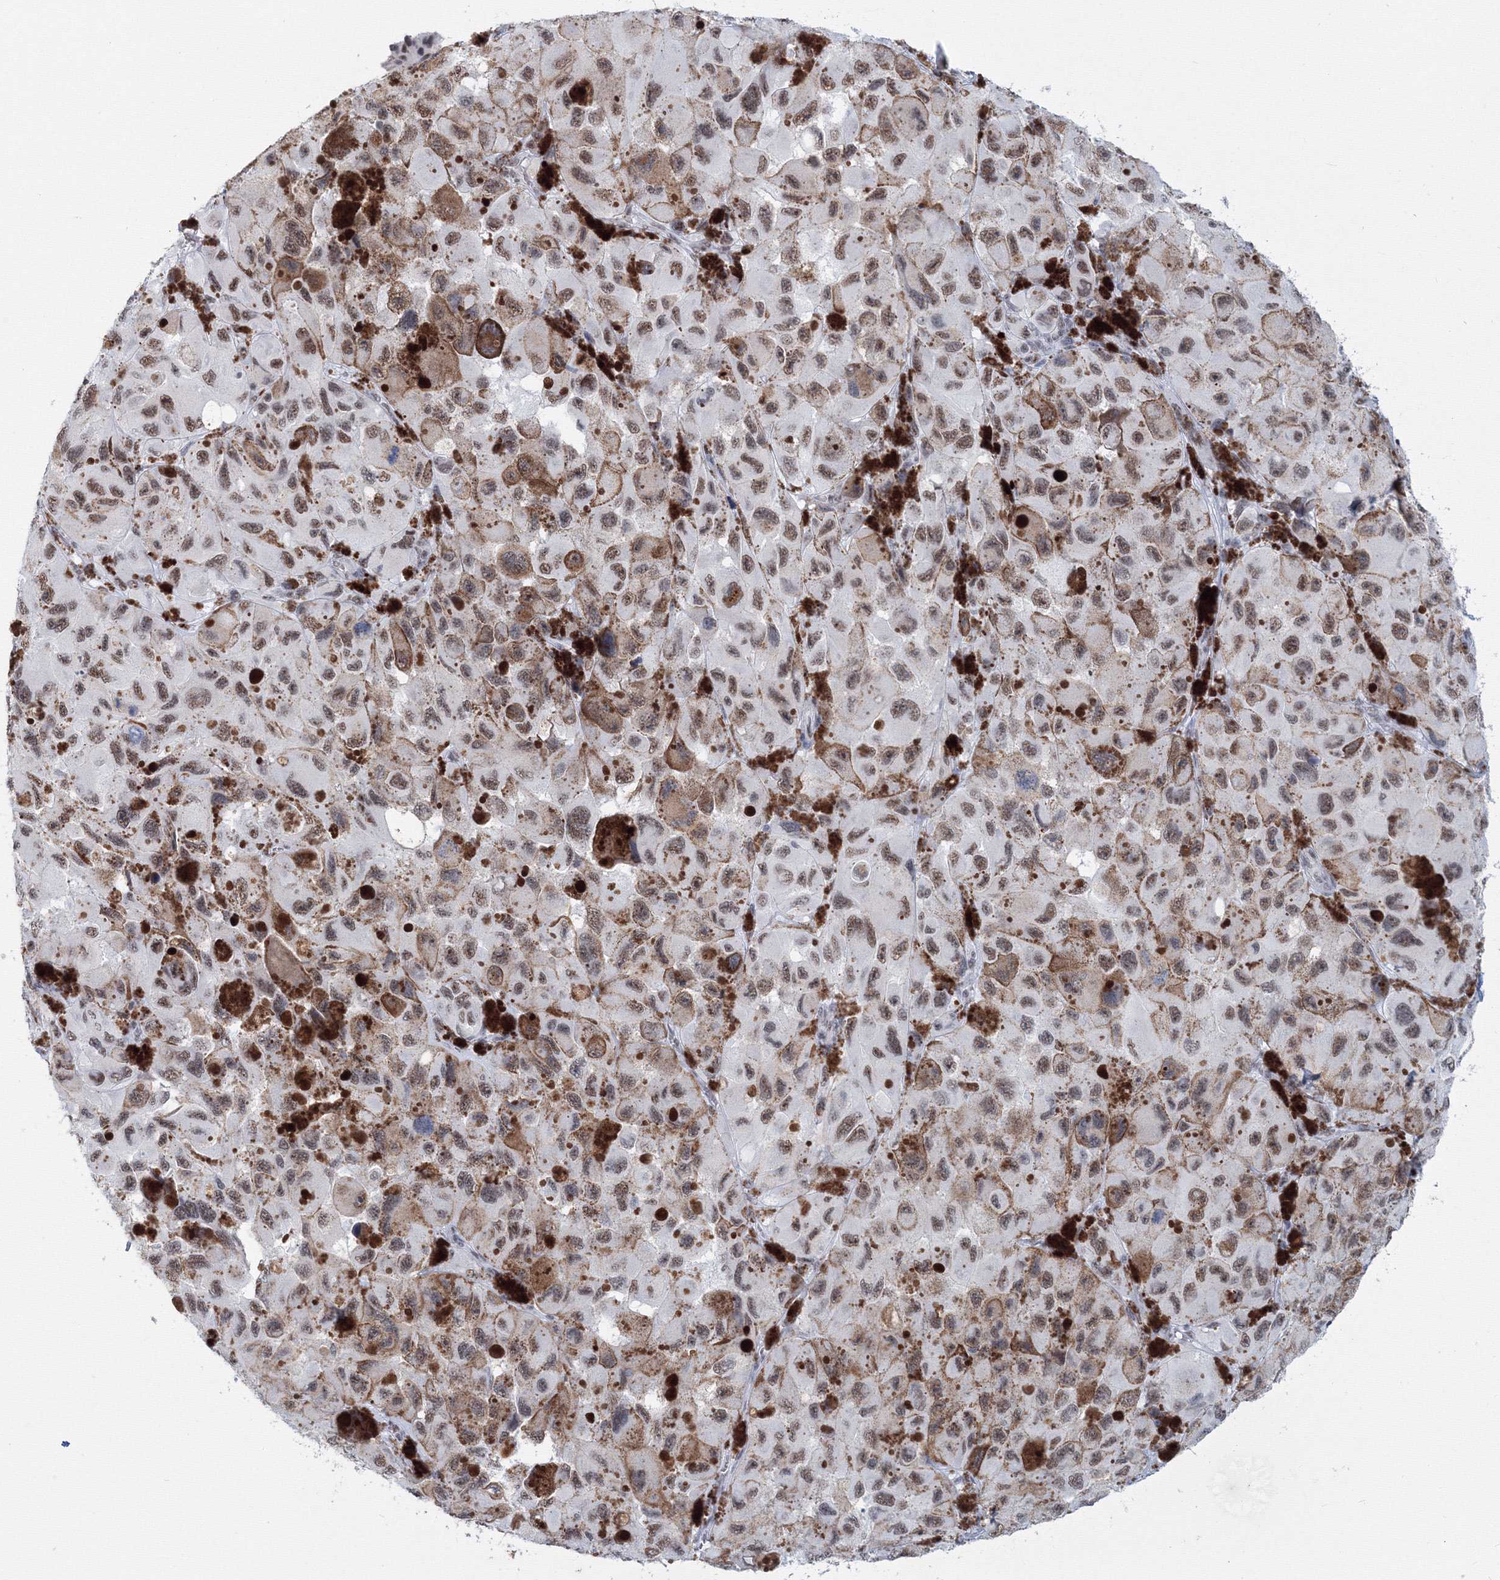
{"staining": {"intensity": "moderate", "quantity": ">75%", "location": "nuclear"}, "tissue": "melanoma", "cell_type": "Tumor cells", "image_type": "cancer", "snomed": [{"axis": "morphology", "description": "Malignant melanoma, NOS"}, {"axis": "topography", "description": "Skin"}], "caption": "IHC histopathology image of neoplastic tissue: human malignant melanoma stained using immunohistochemistry exhibits medium levels of moderate protein expression localized specifically in the nuclear of tumor cells, appearing as a nuclear brown color.", "gene": "SF3B6", "patient": {"sex": "female", "age": 73}}